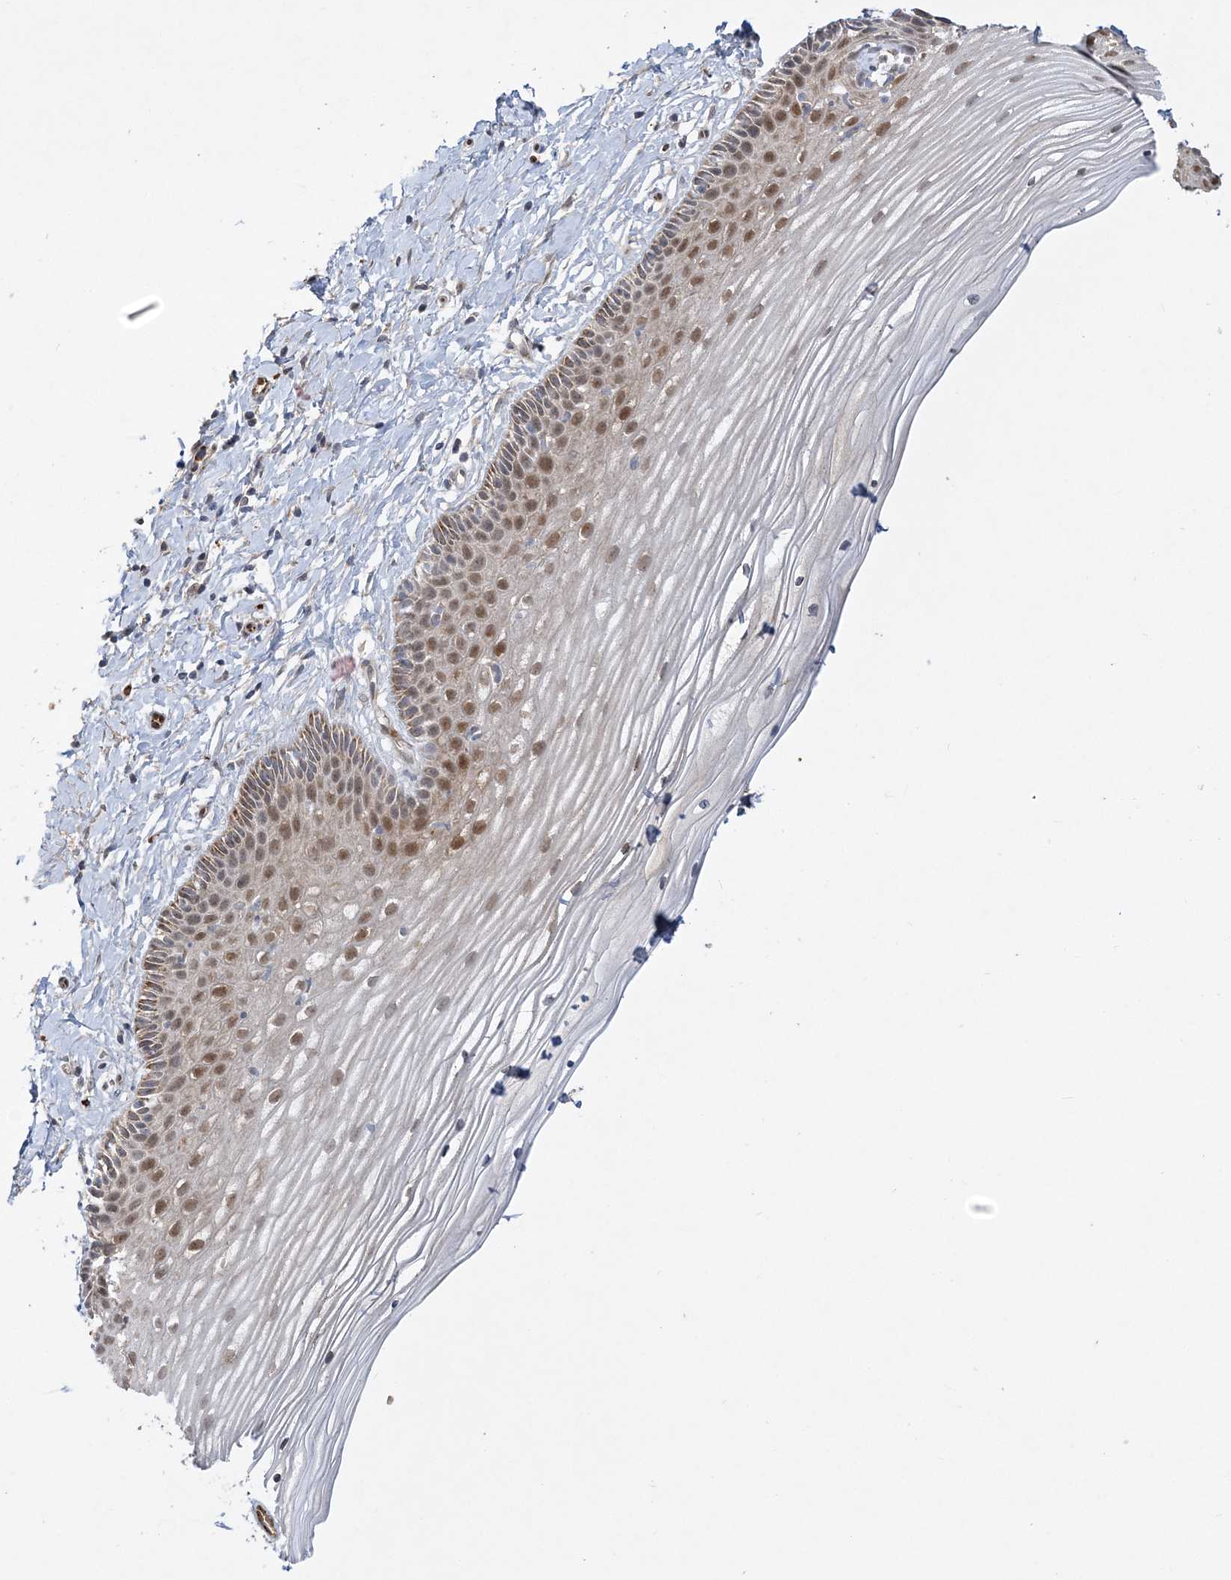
{"staining": {"intensity": "moderate", "quantity": ">75%", "location": "cytoplasmic/membranous,nuclear"}, "tissue": "vagina", "cell_type": "Squamous epithelial cells", "image_type": "normal", "snomed": [{"axis": "morphology", "description": "Normal tissue, NOS"}, {"axis": "topography", "description": "Vagina"}, {"axis": "topography", "description": "Cervix"}], "caption": "Squamous epithelial cells demonstrate medium levels of moderate cytoplasmic/membranous,nuclear staining in about >75% of cells in unremarkable human vagina.", "gene": "INPP1", "patient": {"sex": "female", "age": 40}}